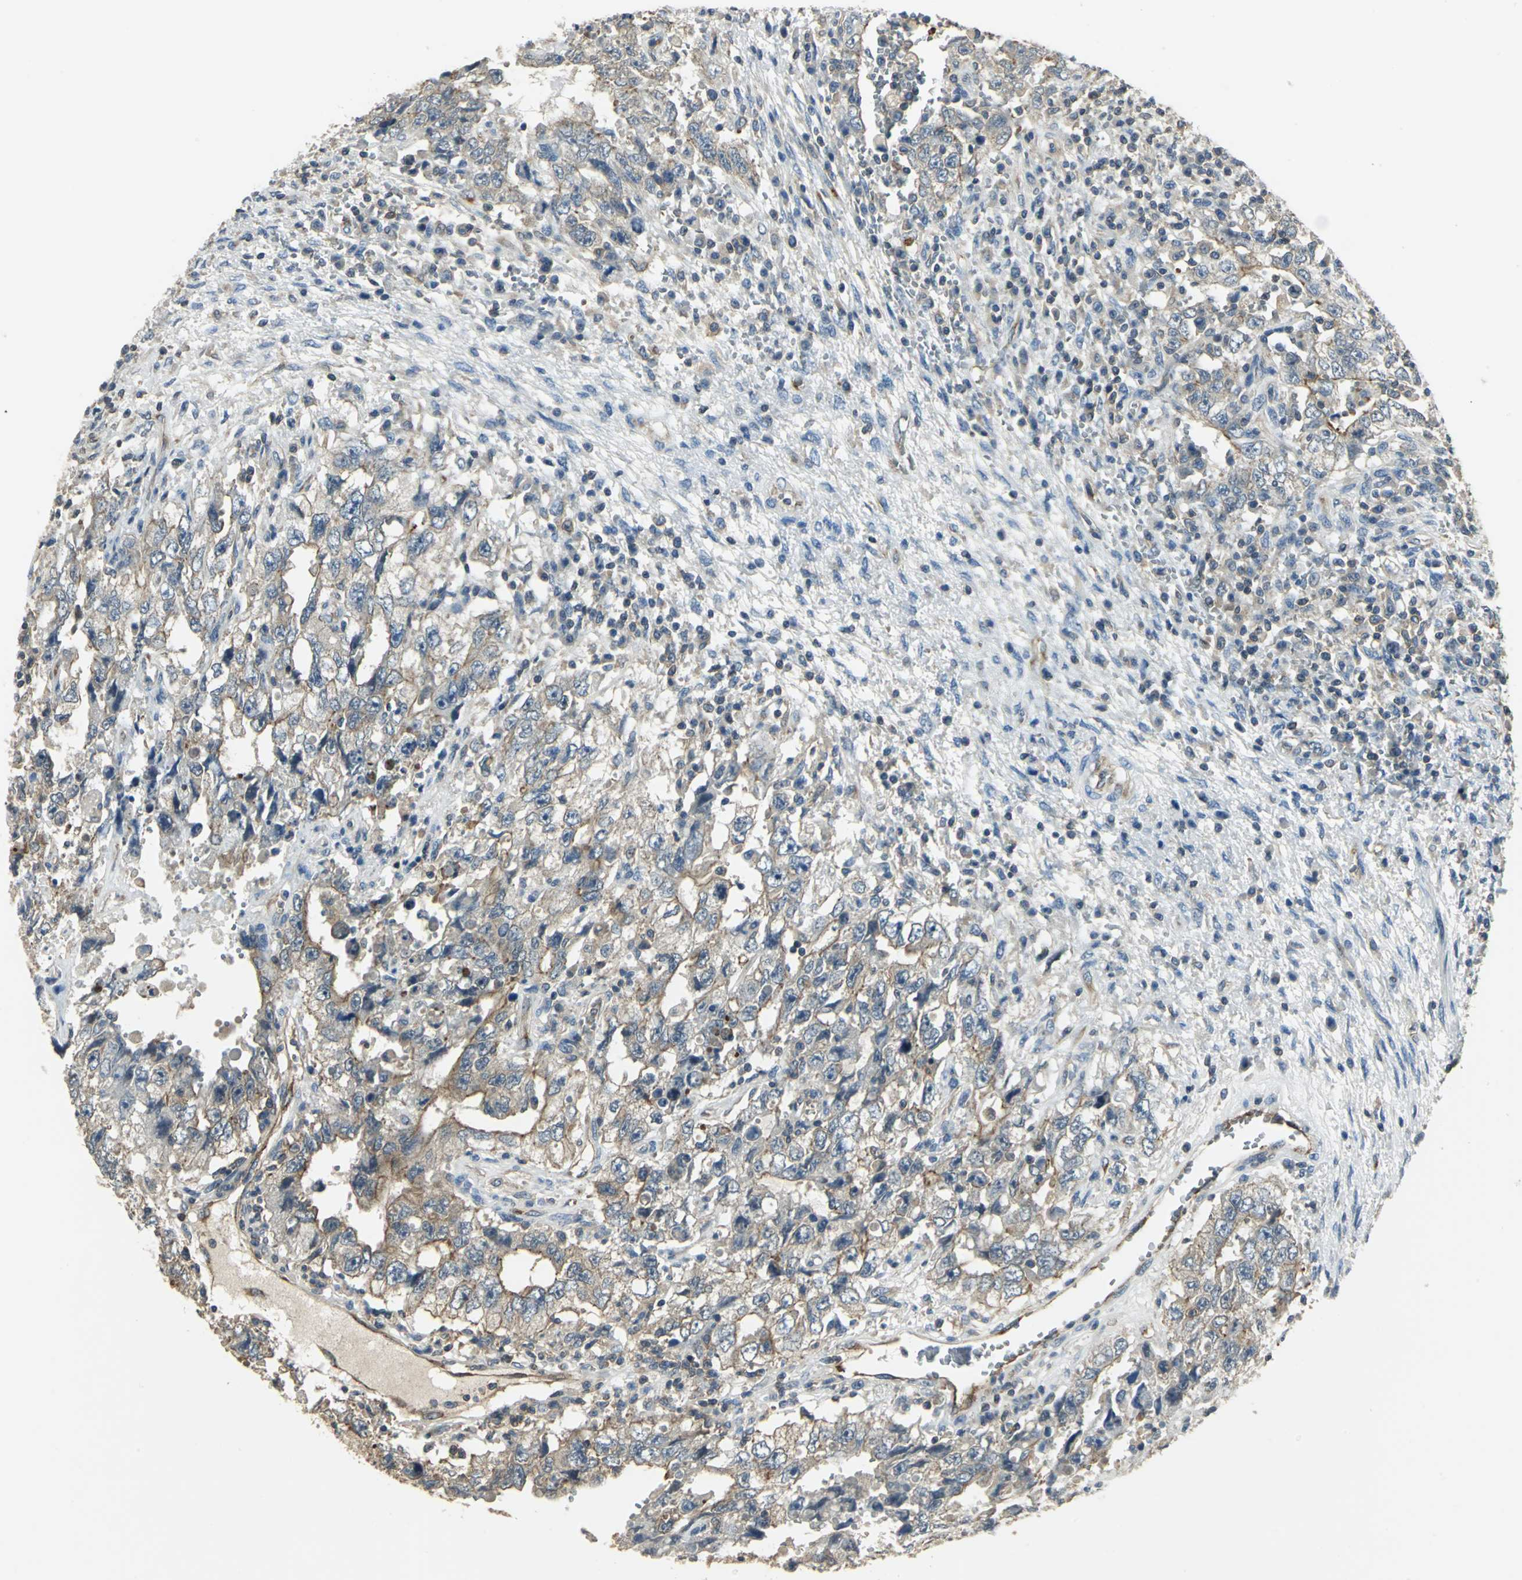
{"staining": {"intensity": "moderate", "quantity": "25%-75%", "location": "cytoplasmic/membranous"}, "tissue": "testis cancer", "cell_type": "Tumor cells", "image_type": "cancer", "snomed": [{"axis": "morphology", "description": "Carcinoma, Embryonal, NOS"}, {"axis": "topography", "description": "Testis"}], "caption": "Embryonal carcinoma (testis) was stained to show a protein in brown. There is medium levels of moderate cytoplasmic/membranous staining in about 25%-75% of tumor cells.", "gene": "RAPGEF1", "patient": {"sex": "male", "age": 26}}